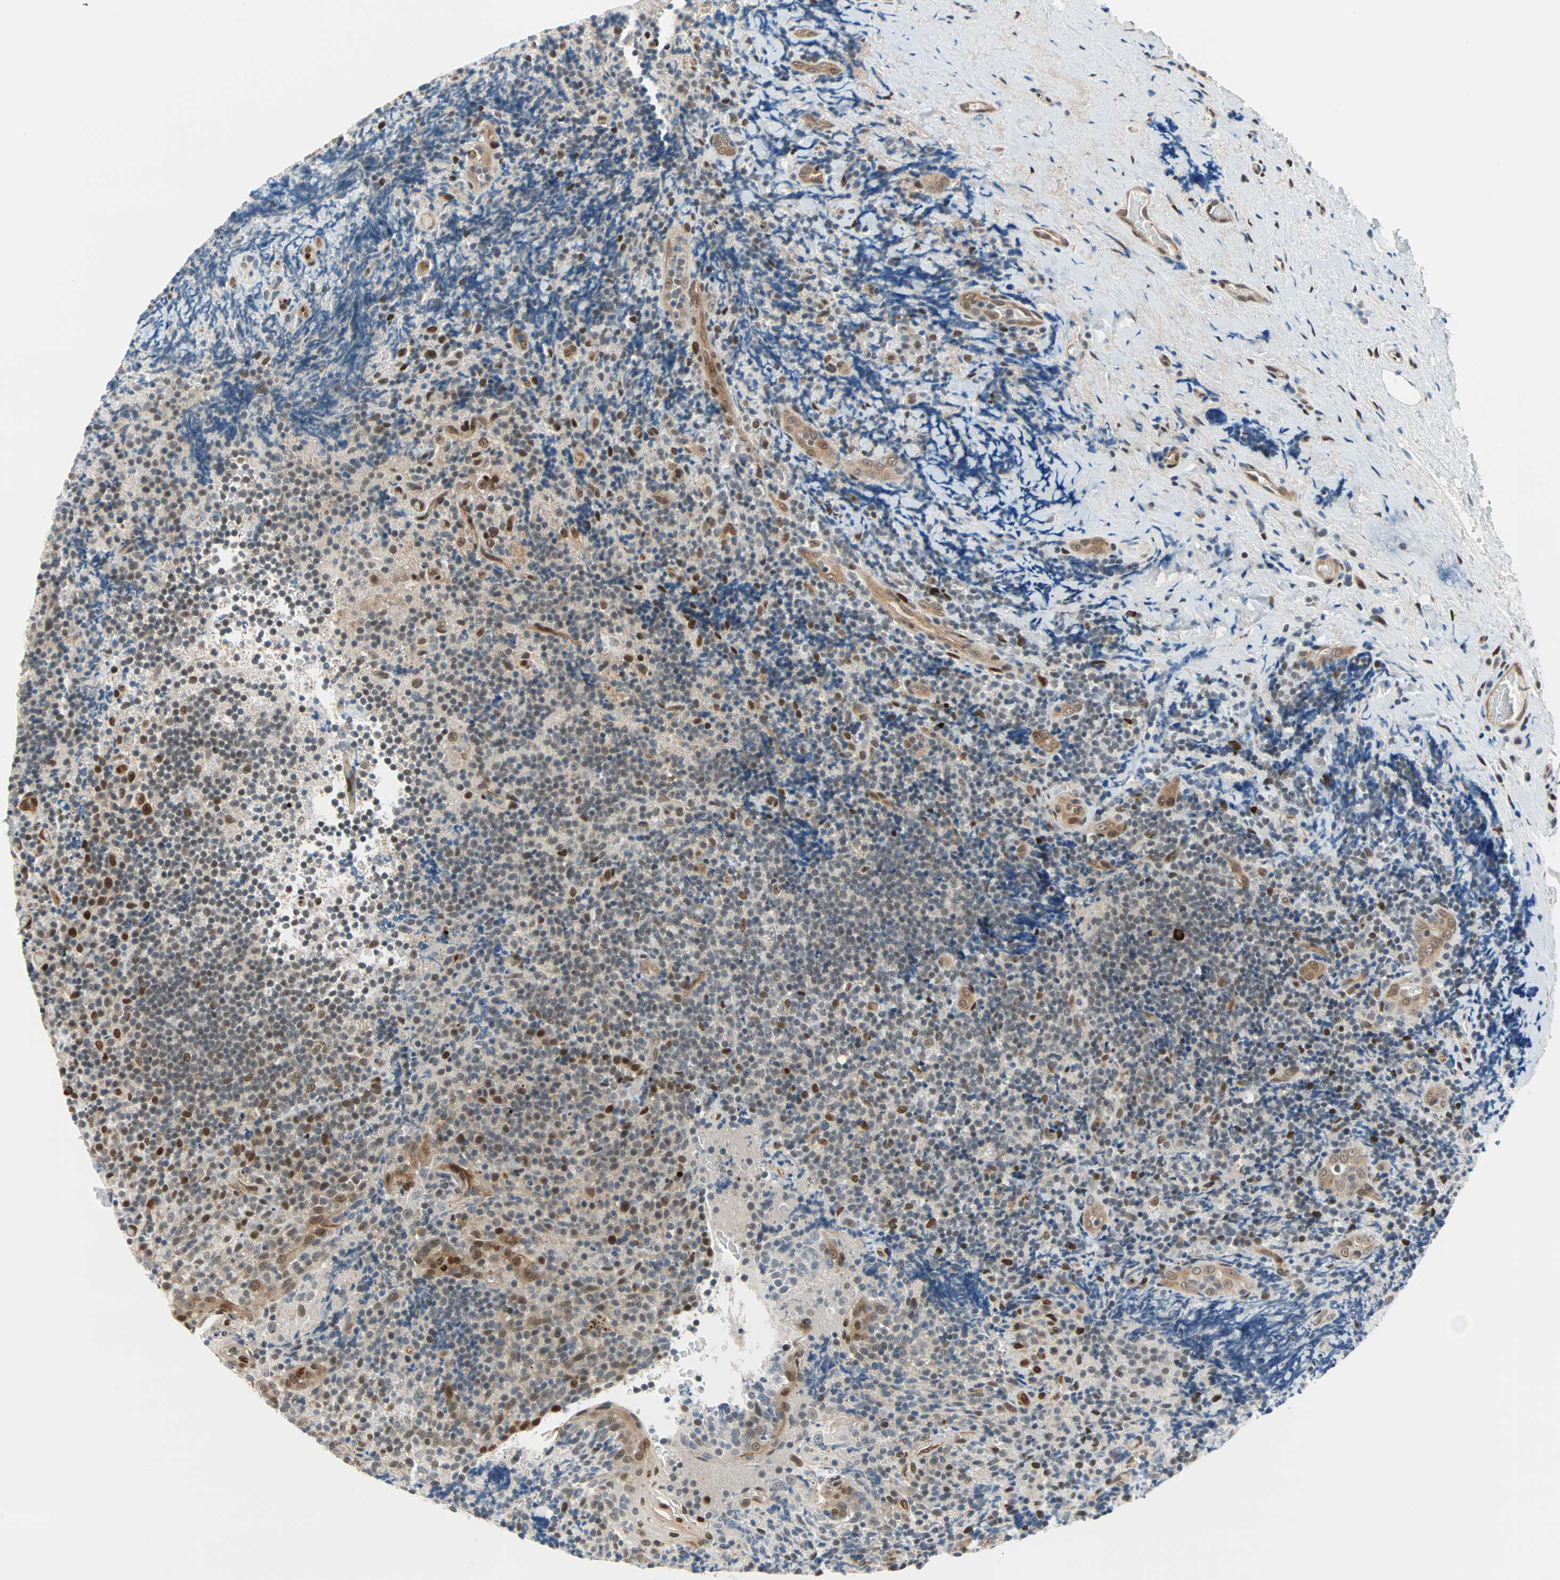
{"staining": {"intensity": "moderate", "quantity": ">75%", "location": "cytoplasmic/membranous,nuclear"}, "tissue": "lymphoma", "cell_type": "Tumor cells", "image_type": "cancer", "snomed": [{"axis": "morphology", "description": "Malignant lymphoma, non-Hodgkin's type, High grade"}, {"axis": "topography", "description": "Tonsil"}], "caption": "IHC (DAB) staining of high-grade malignant lymphoma, non-Hodgkin's type displays moderate cytoplasmic/membranous and nuclear protein expression in about >75% of tumor cells.", "gene": "WWTR1", "patient": {"sex": "female", "age": 36}}